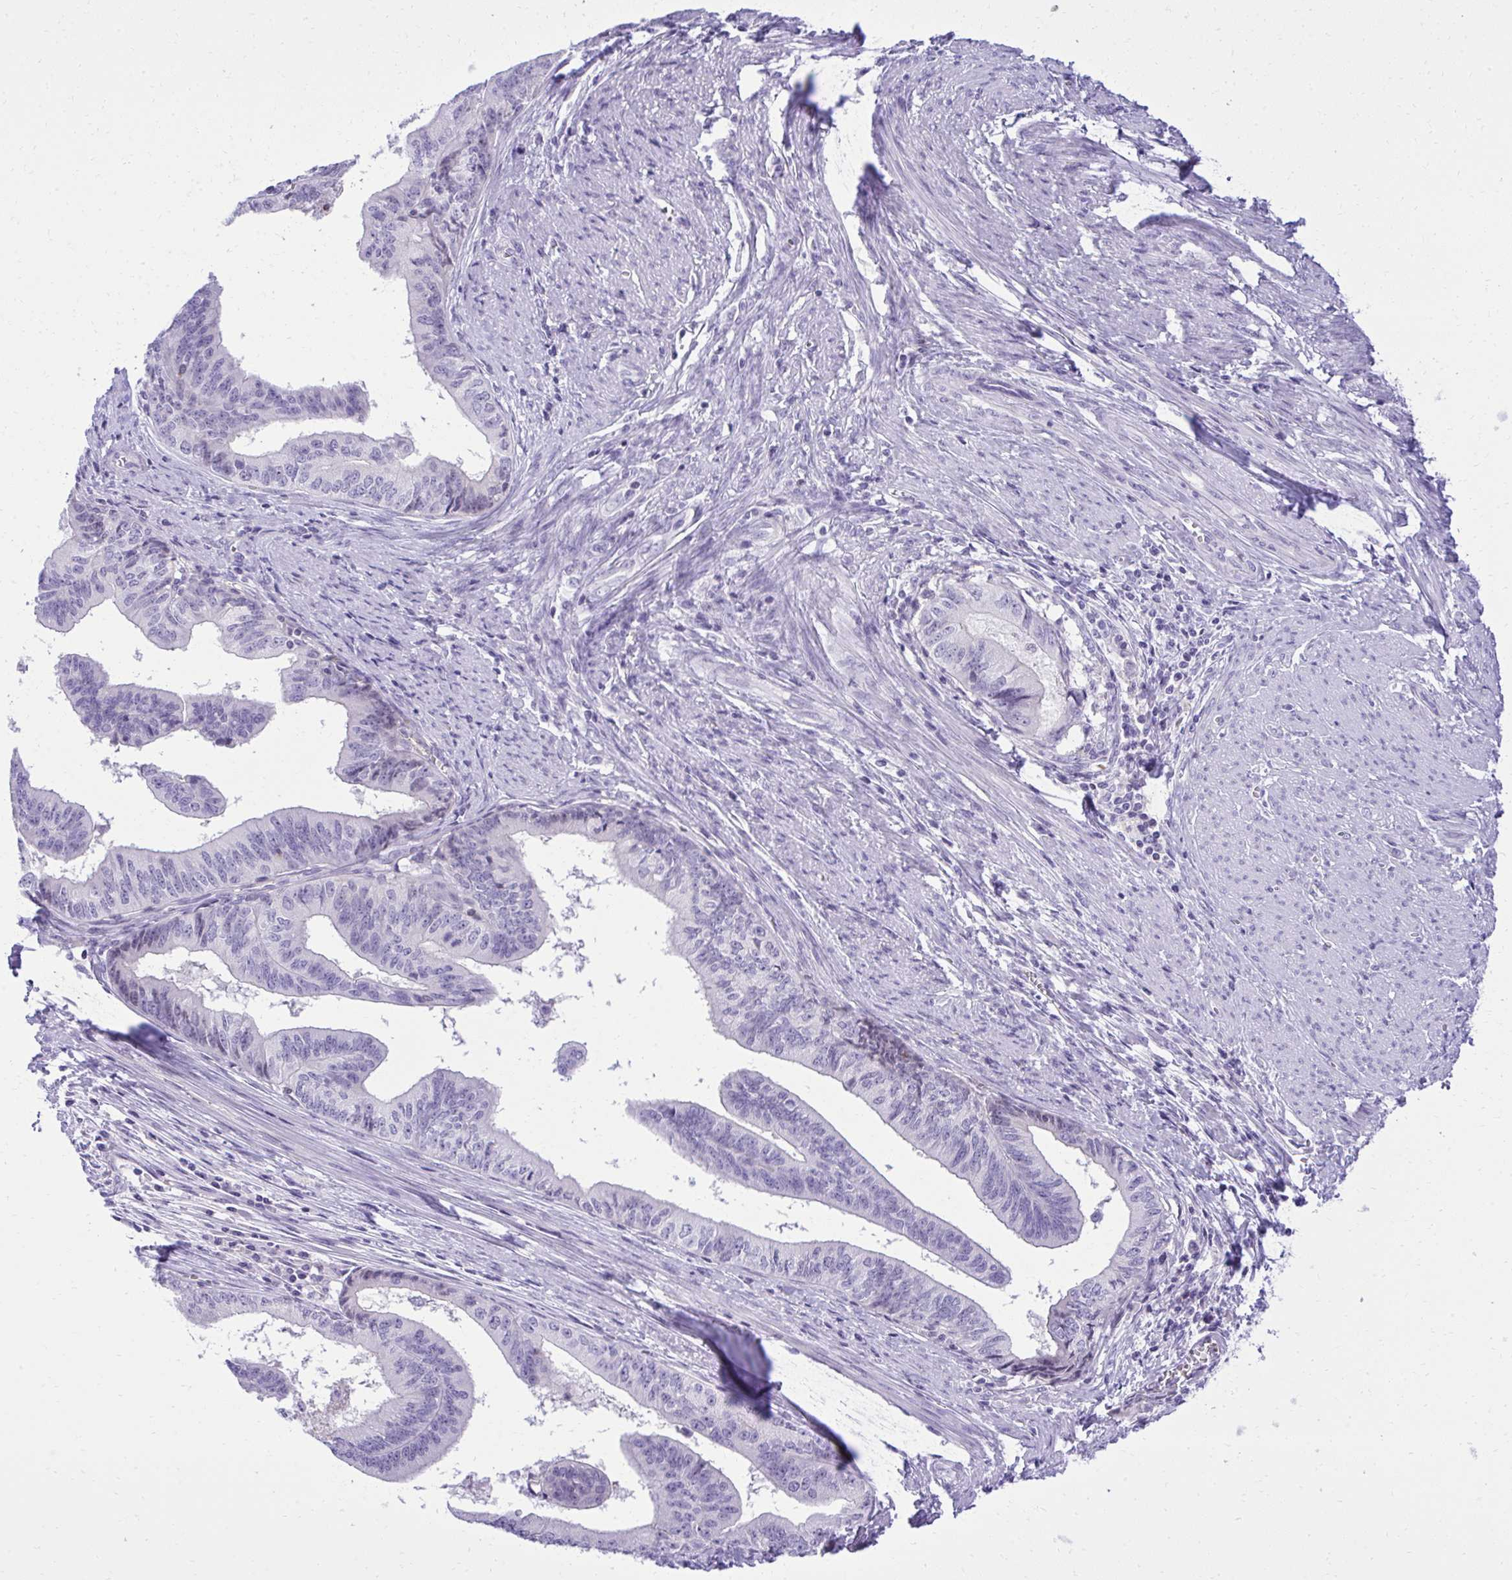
{"staining": {"intensity": "negative", "quantity": "none", "location": "none"}, "tissue": "endometrial cancer", "cell_type": "Tumor cells", "image_type": "cancer", "snomed": [{"axis": "morphology", "description": "Adenocarcinoma, NOS"}, {"axis": "topography", "description": "Endometrium"}], "caption": "Immunohistochemistry (IHC) image of neoplastic tissue: human endometrial cancer stained with DAB (3,3'-diaminobenzidine) demonstrates no significant protein positivity in tumor cells. (Brightfield microscopy of DAB immunohistochemistry (IHC) at high magnification).", "gene": "PITPNM3", "patient": {"sex": "female", "age": 65}}